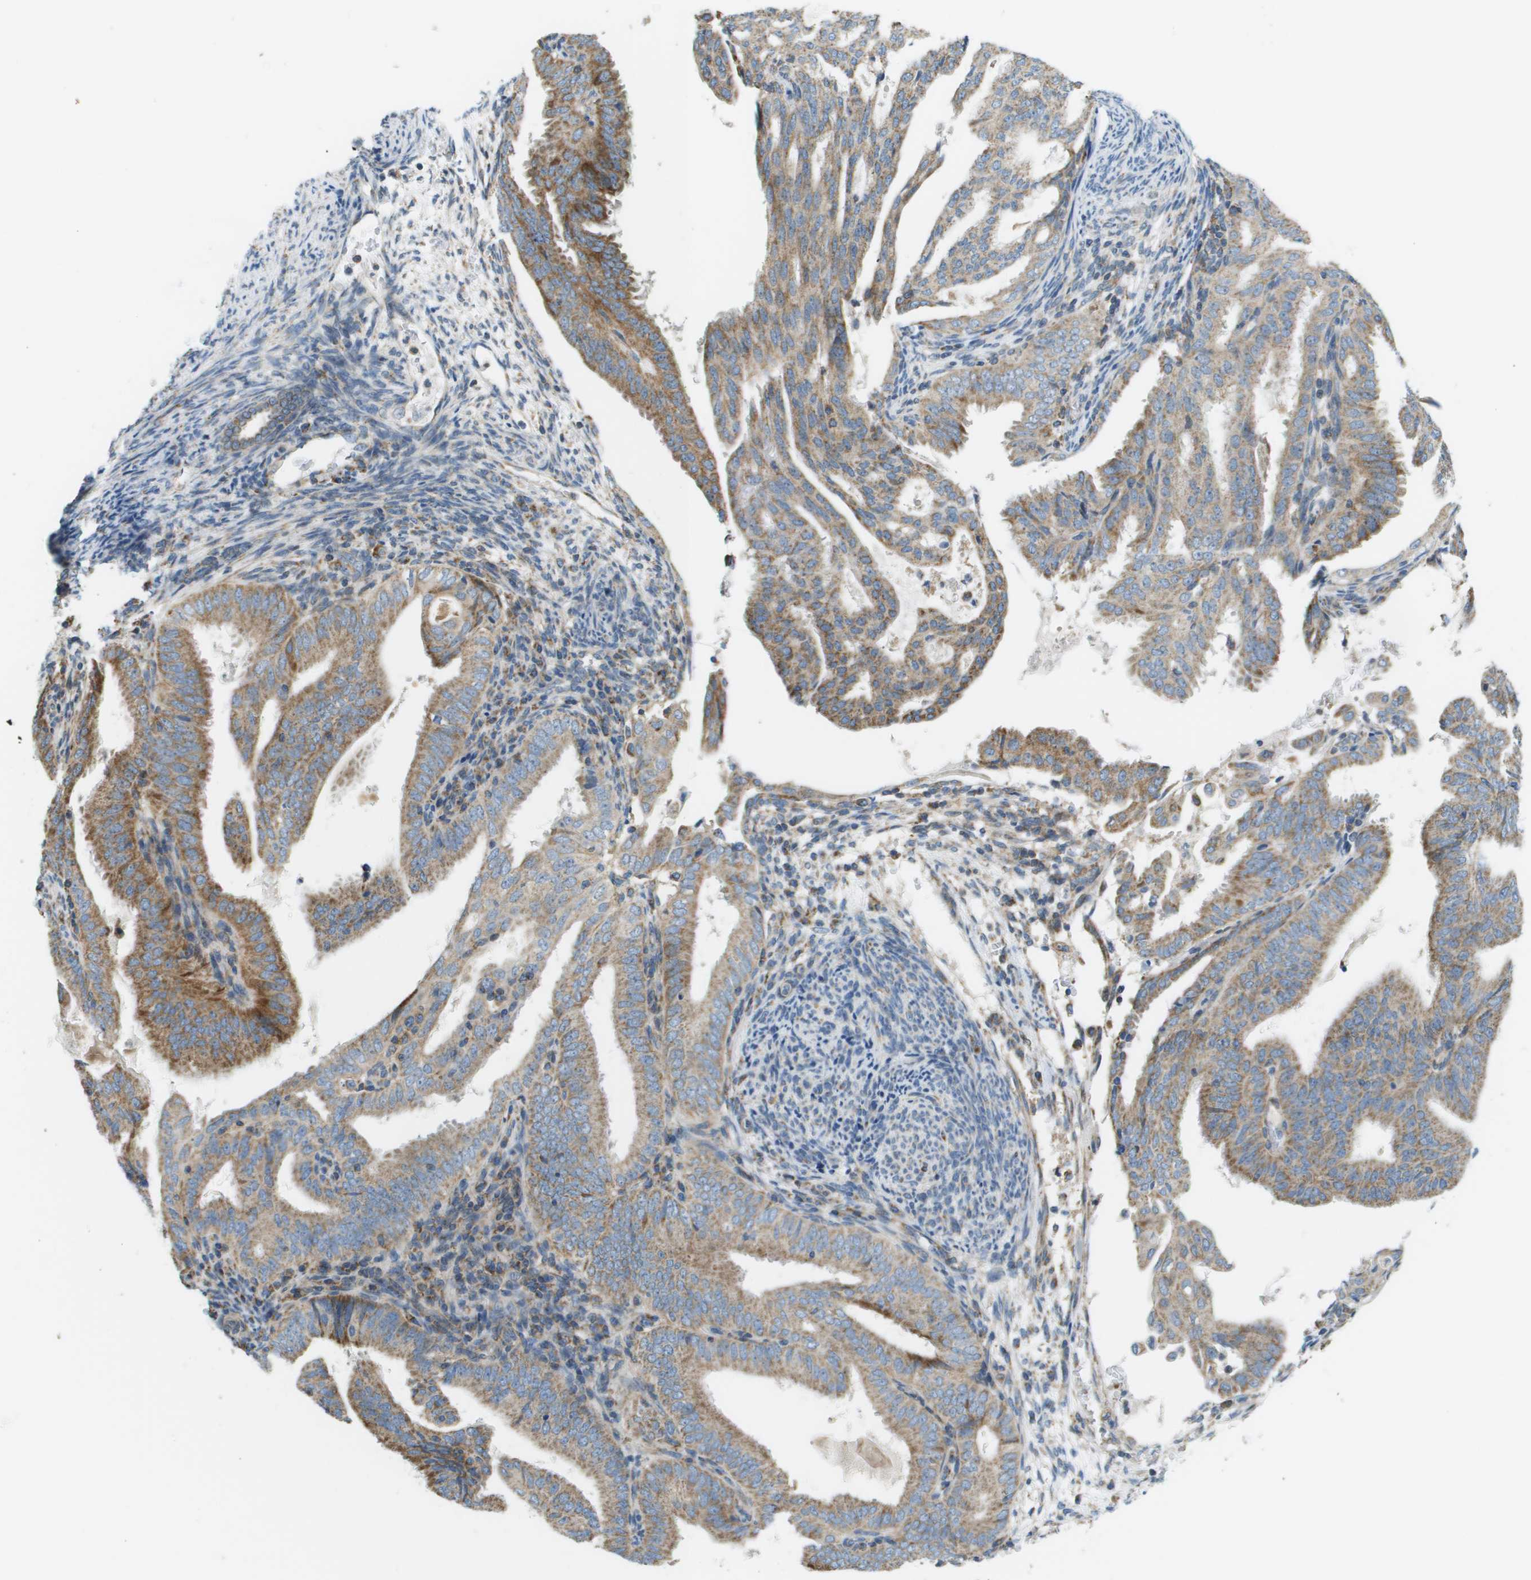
{"staining": {"intensity": "moderate", "quantity": ">75%", "location": "cytoplasmic/membranous"}, "tissue": "endometrial cancer", "cell_type": "Tumor cells", "image_type": "cancer", "snomed": [{"axis": "morphology", "description": "Adenocarcinoma, NOS"}, {"axis": "topography", "description": "Endometrium"}], "caption": "A high-resolution histopathology image shows immunohistochemistry staining of adenocarcinoma (endometrial), which reveals moderate cytoplasmic/membranous staining in about >75% of tumor cells.", "gene": "TAOK3", "patient": {"sex": "female", "age": 58}}